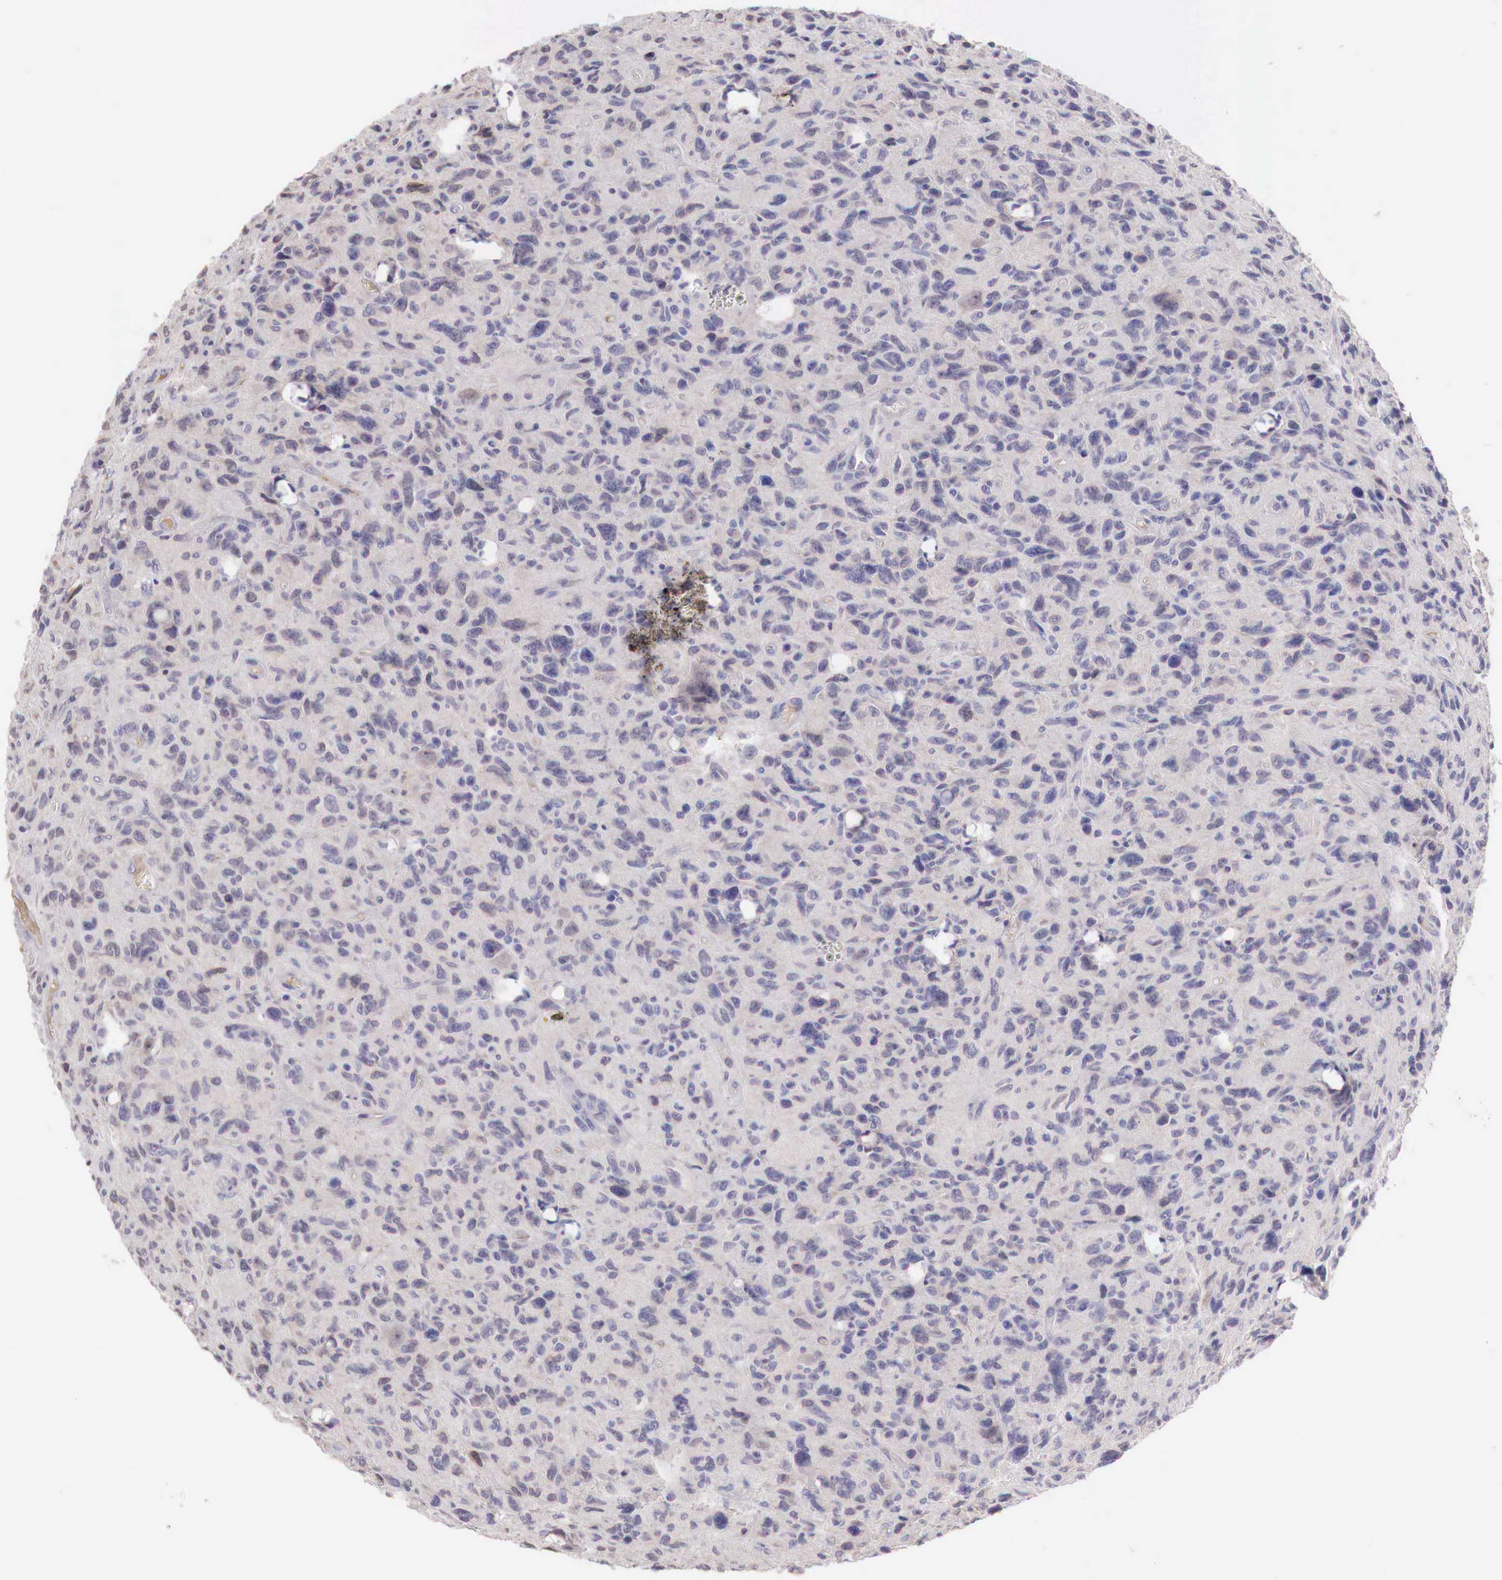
{"staining": {"intensity": "weak", "quantity": "<25%", "location": "cytoplasmic/membranous"}, "tissue": "glioma", "cell_type": "Tumor cells", "image_type": "cancer", "snomed": [{"axis": "morphology", "description": "Glioma, malignant, High grade"}, {"axis": "topography", "description": "Brain"}], "caption": "Immunohistochemical staining of human malignant glioma (high-grade) displays no significant positivity in tumor cells.", "gene": "XPNPEP2", "patient": {"sex": "female", "age": 60}}